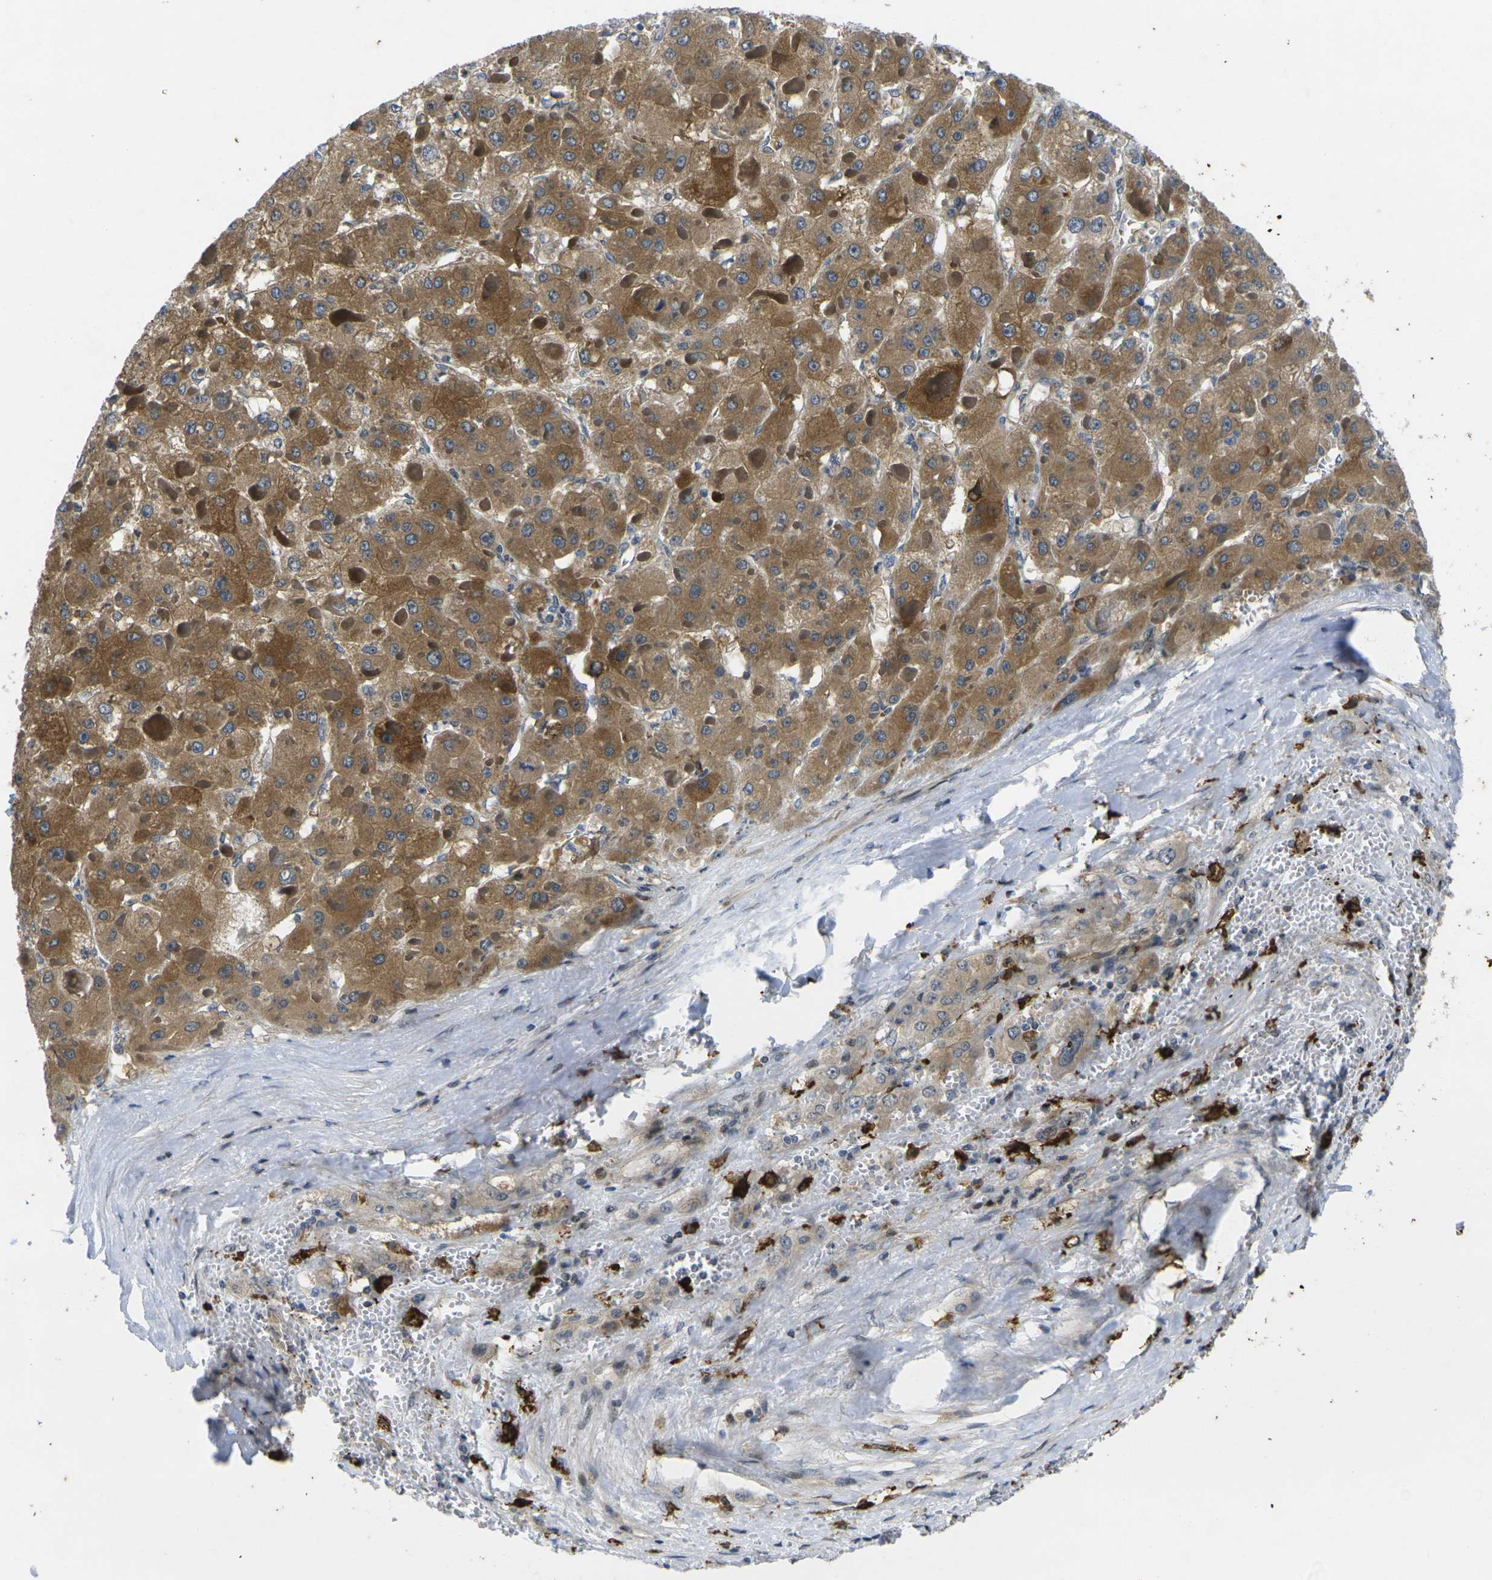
{"staining": {"intensity": "moderate", "quantity": ">75%", "location": "cytoplasmic/membranous"}, "tissue": "liver cancer", "cell_type": "Tumor cells", "image_type": "cancer", "snomed": [{"axis": "morphology", "description": "Carcinoma, Hepatocellular, NOS"}, {"axis": "topography", "description": "Liver"}], "caption": "There is medium levels of moderate cytoplasmic/membranous expression in tumor cells of liver hepatocellular carcinoma, as demonstrated by immunohistochemical staining (brown color).", "gene": "ROBO2", "patient": {"sex": "female", "age": 73}}